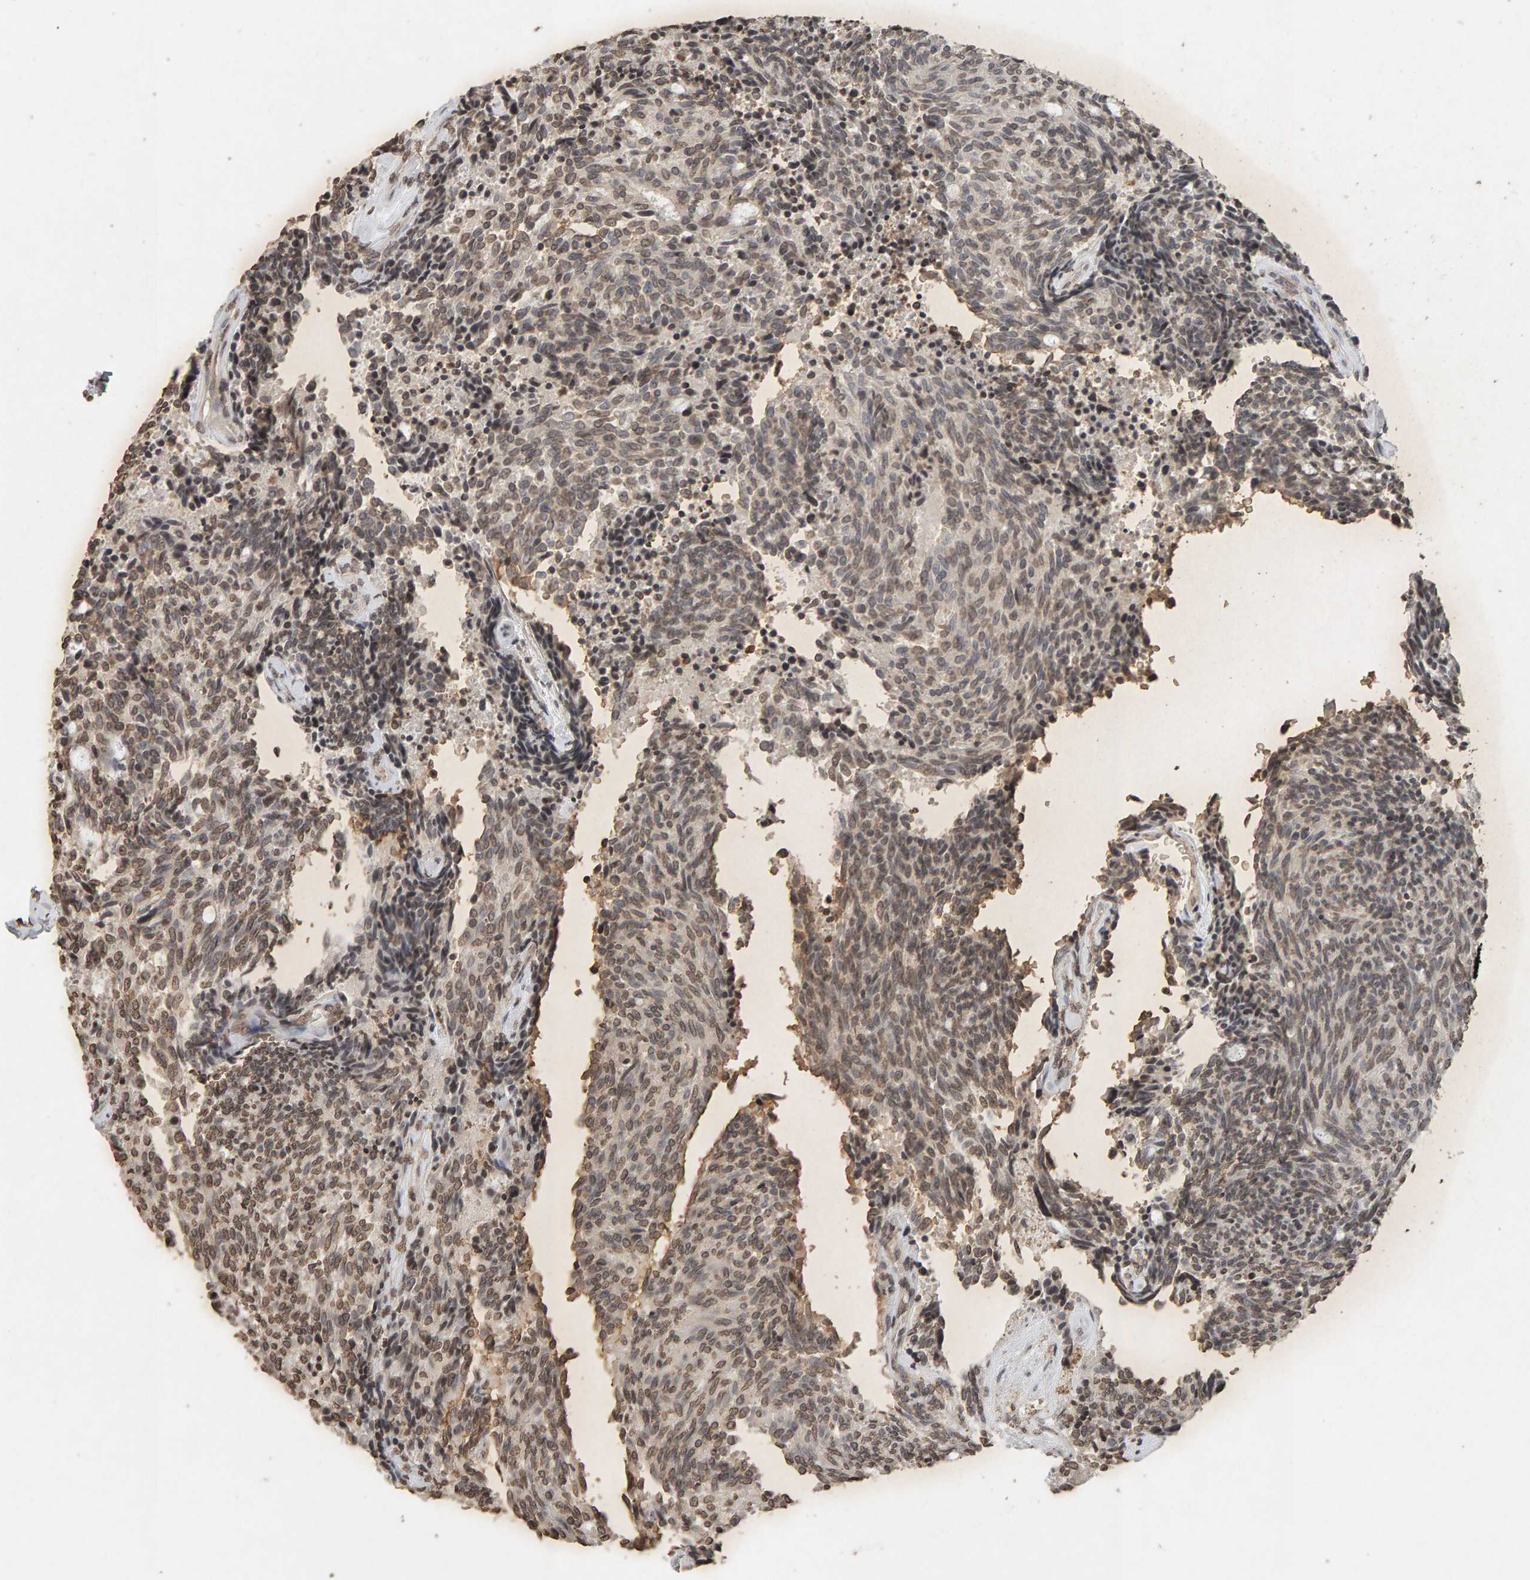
{"staining": {"intensity": "weak", "quantity": ">75%", "location": "nuclear"}, "tissue": "carcinoid", "cell_type": "Tumor cells", "image_type": "cancer", "snomed": [{"axis": "morphology", "description": "Carcinoid, malignant, NOS"}, {"axis": "topography", "description": "Pancreas"}], "caption": "DAB immunohistochemical staining of human carcinoid exhibits weak nuclear protein positivity in about >75% of tumor cells.", "gene": "DNAJB5", "patient": {"sex": "female", "age": 54}}